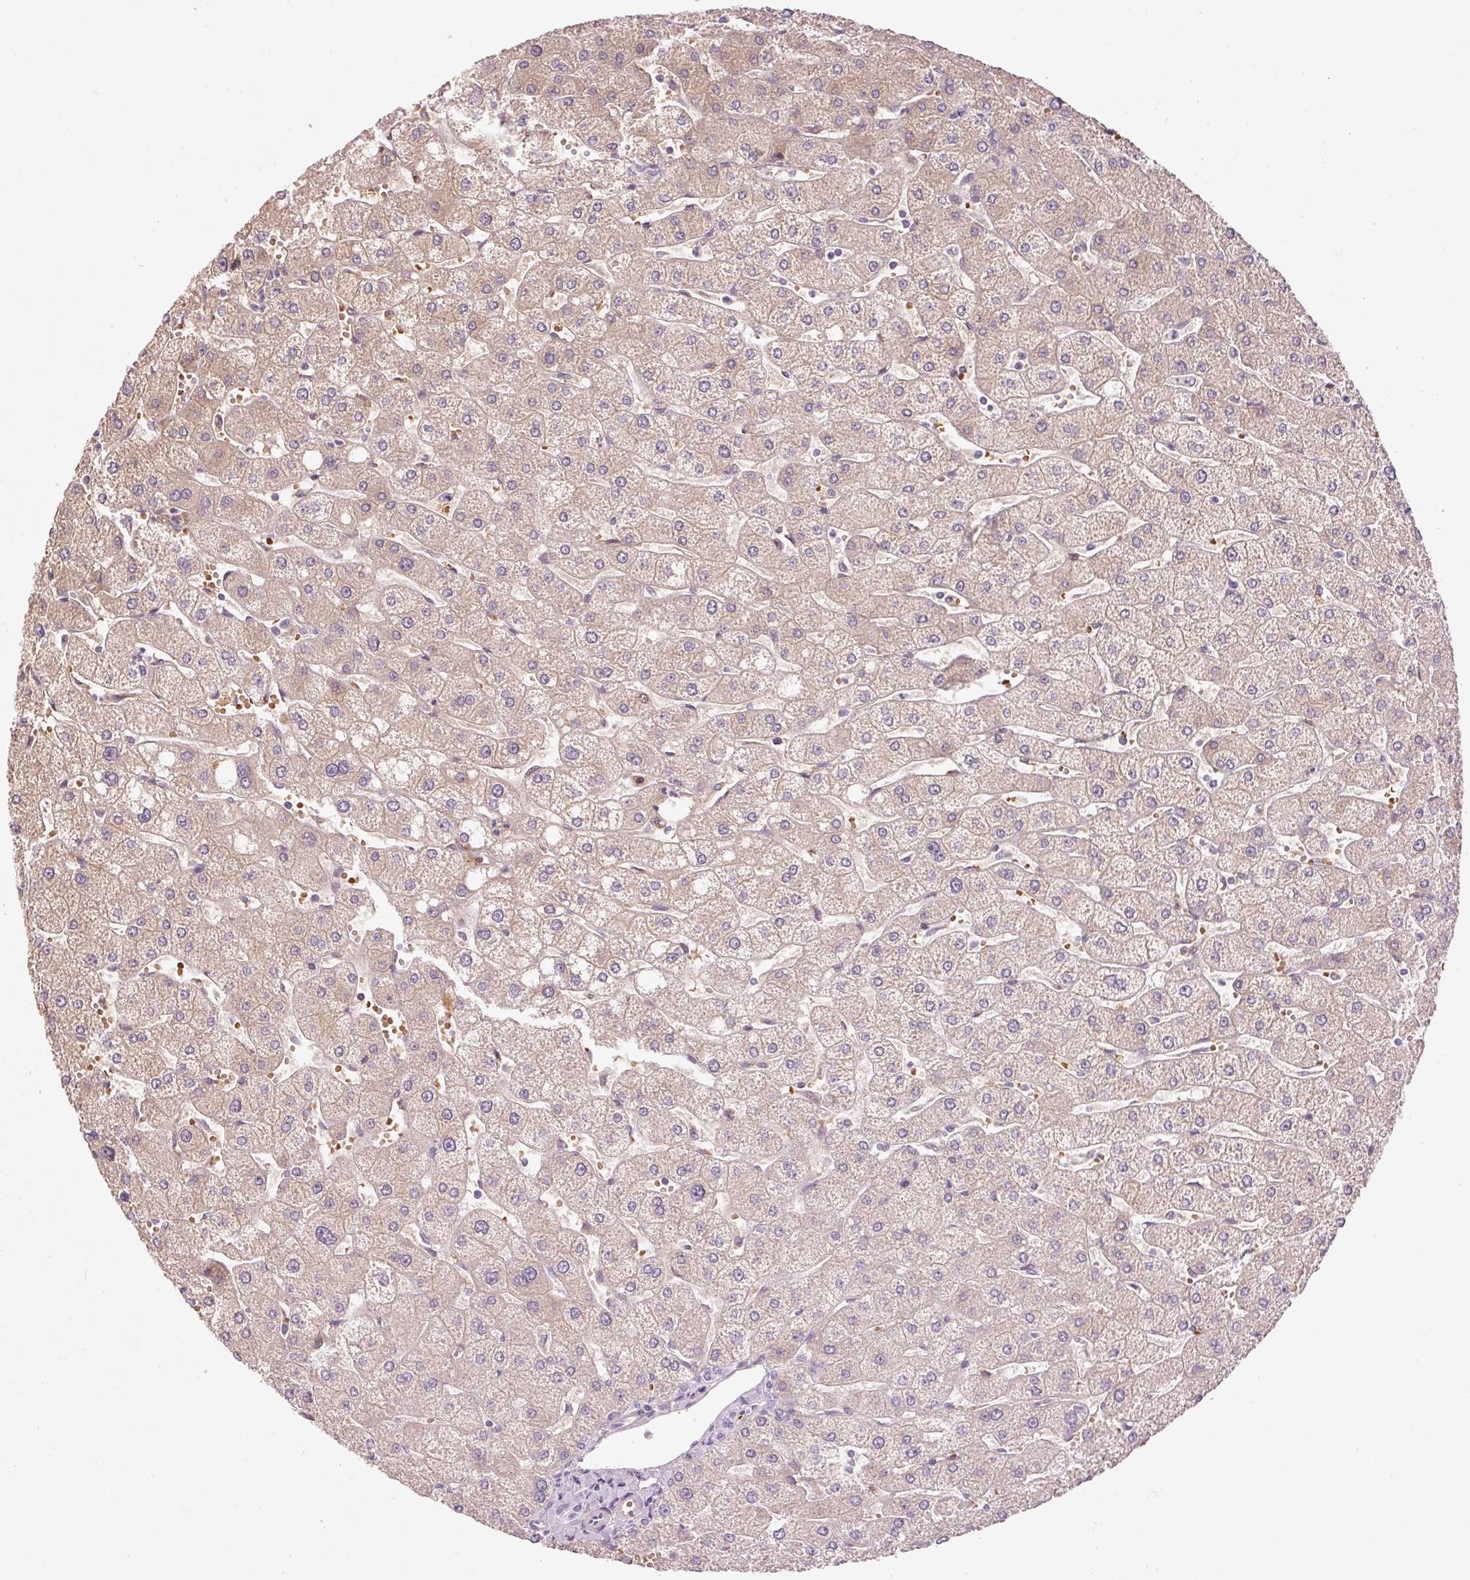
{"staining": {"intensity": "negative", "quantity": "none", "location": "none"}, "tissue": "liver", "cell_type": "Cholangiocytes", "image_type": "normal", "snomed": [{"axis": "morphology", "description": "Normal tissue, NOS"}, {"axis": "topography", "description": "Liver"}], "caption": "Human liver stained for a protein using immunohistochemistry displays no expression in cholangiocytes.", "gene": "CMTM8", "patient": {"sex": "male", "age": 67}}